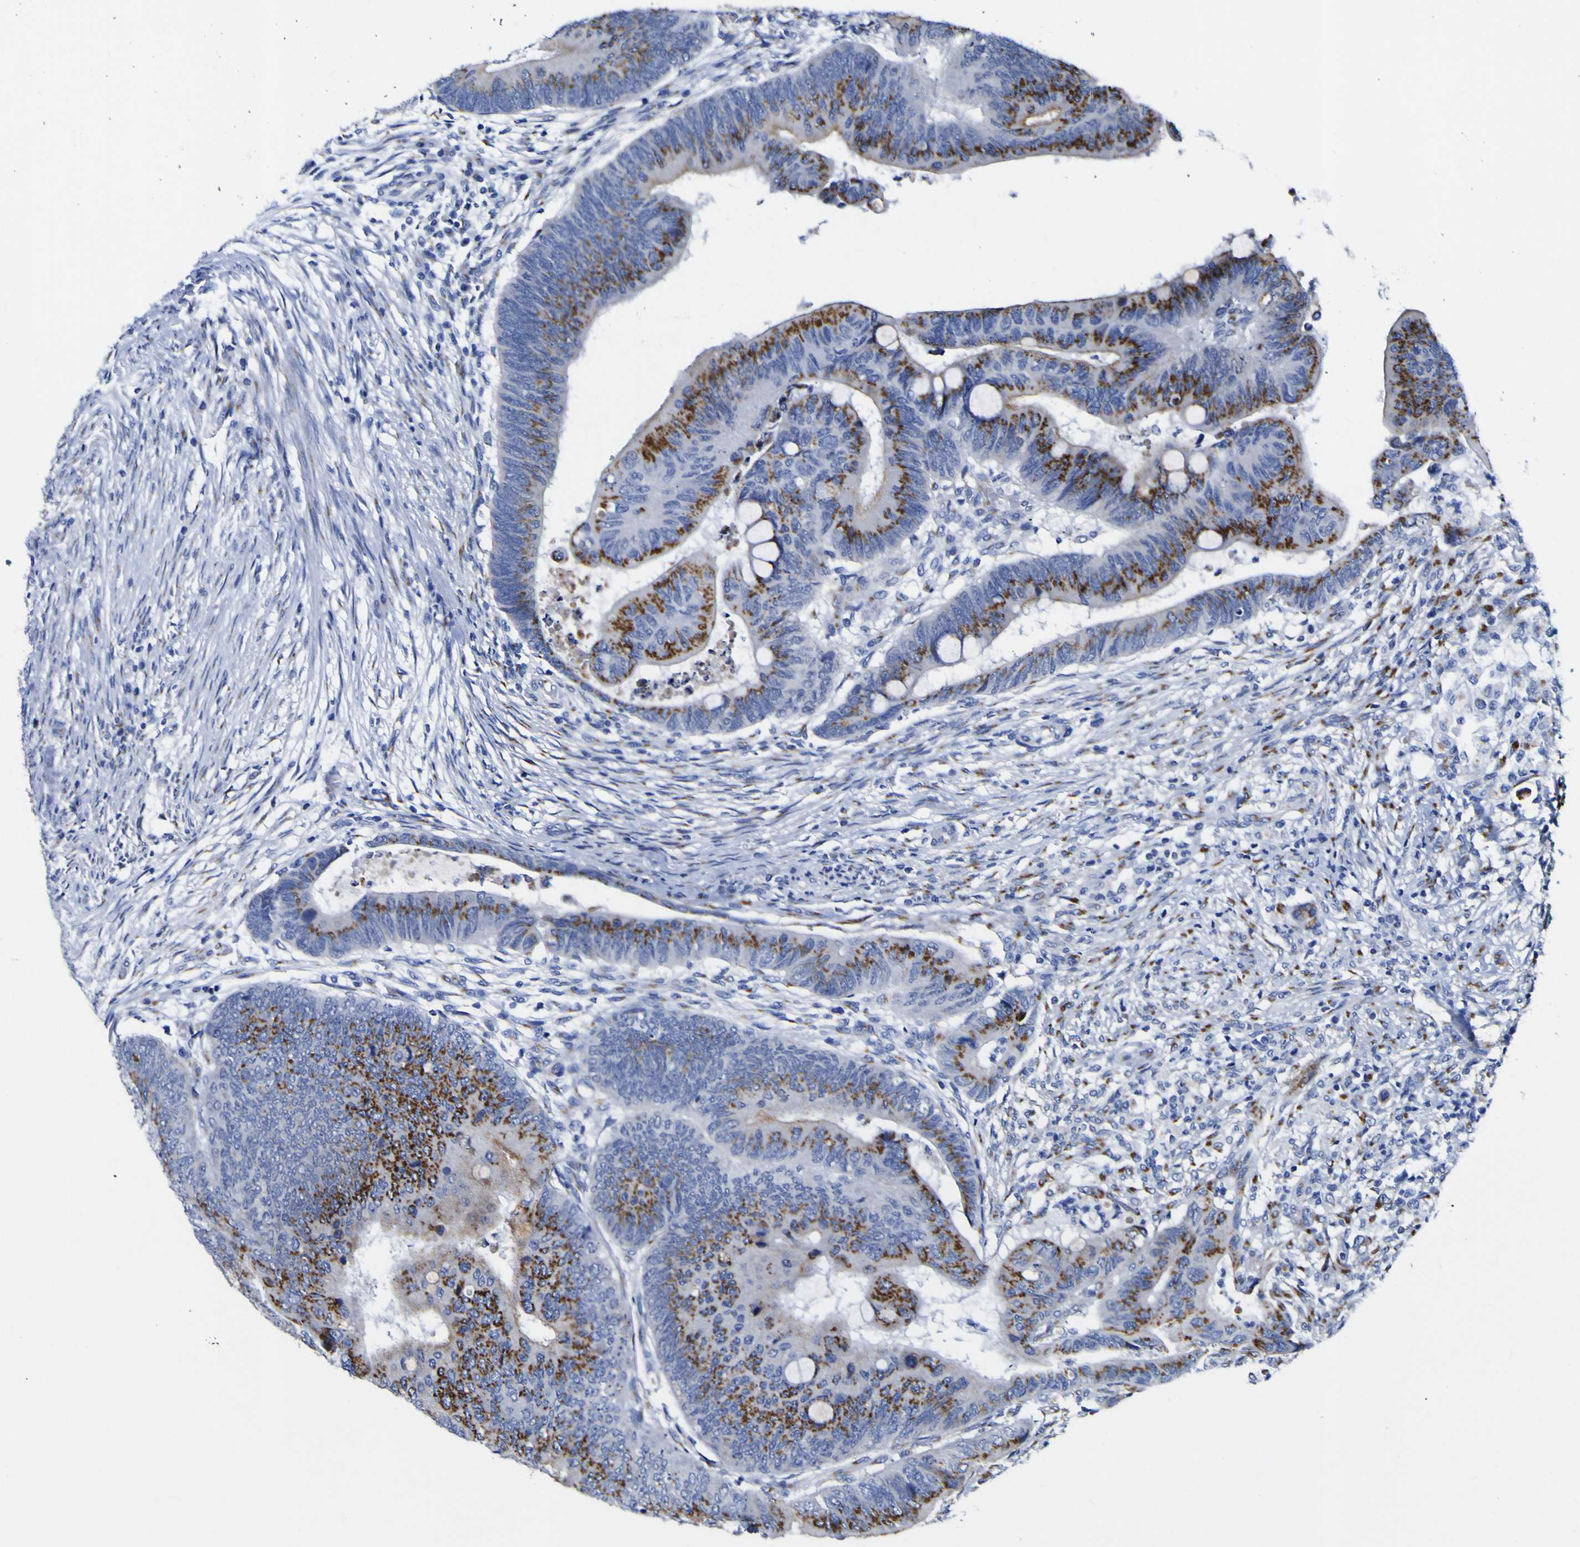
{"staining": {"intensity": "strong", "quantity": ">75%", "location": "cytoplasmic/membranous"}, "tissue": "colorectal cancer", "cell_type": "Tumor cells", "image_type": "cancer", "snomed": [{"axis": "morphology", "description": "Normal tissue, NOS"}, {"axis": "morphology", "description": "Adenocarcinoma, NOS"}, {"axis": "topography", "description": "Rectum"}, {"axis": "topography", "description": "Peripheral nerve tissue"}], "caption": "Colorectal cancer stained with immunohistochemistry (IHC) shows strong cytoplasmic/membranous expression in approximately >75% of tumor cells.", "gene": "GOLM1", "patient": {"sex": "male", "age": 92}}